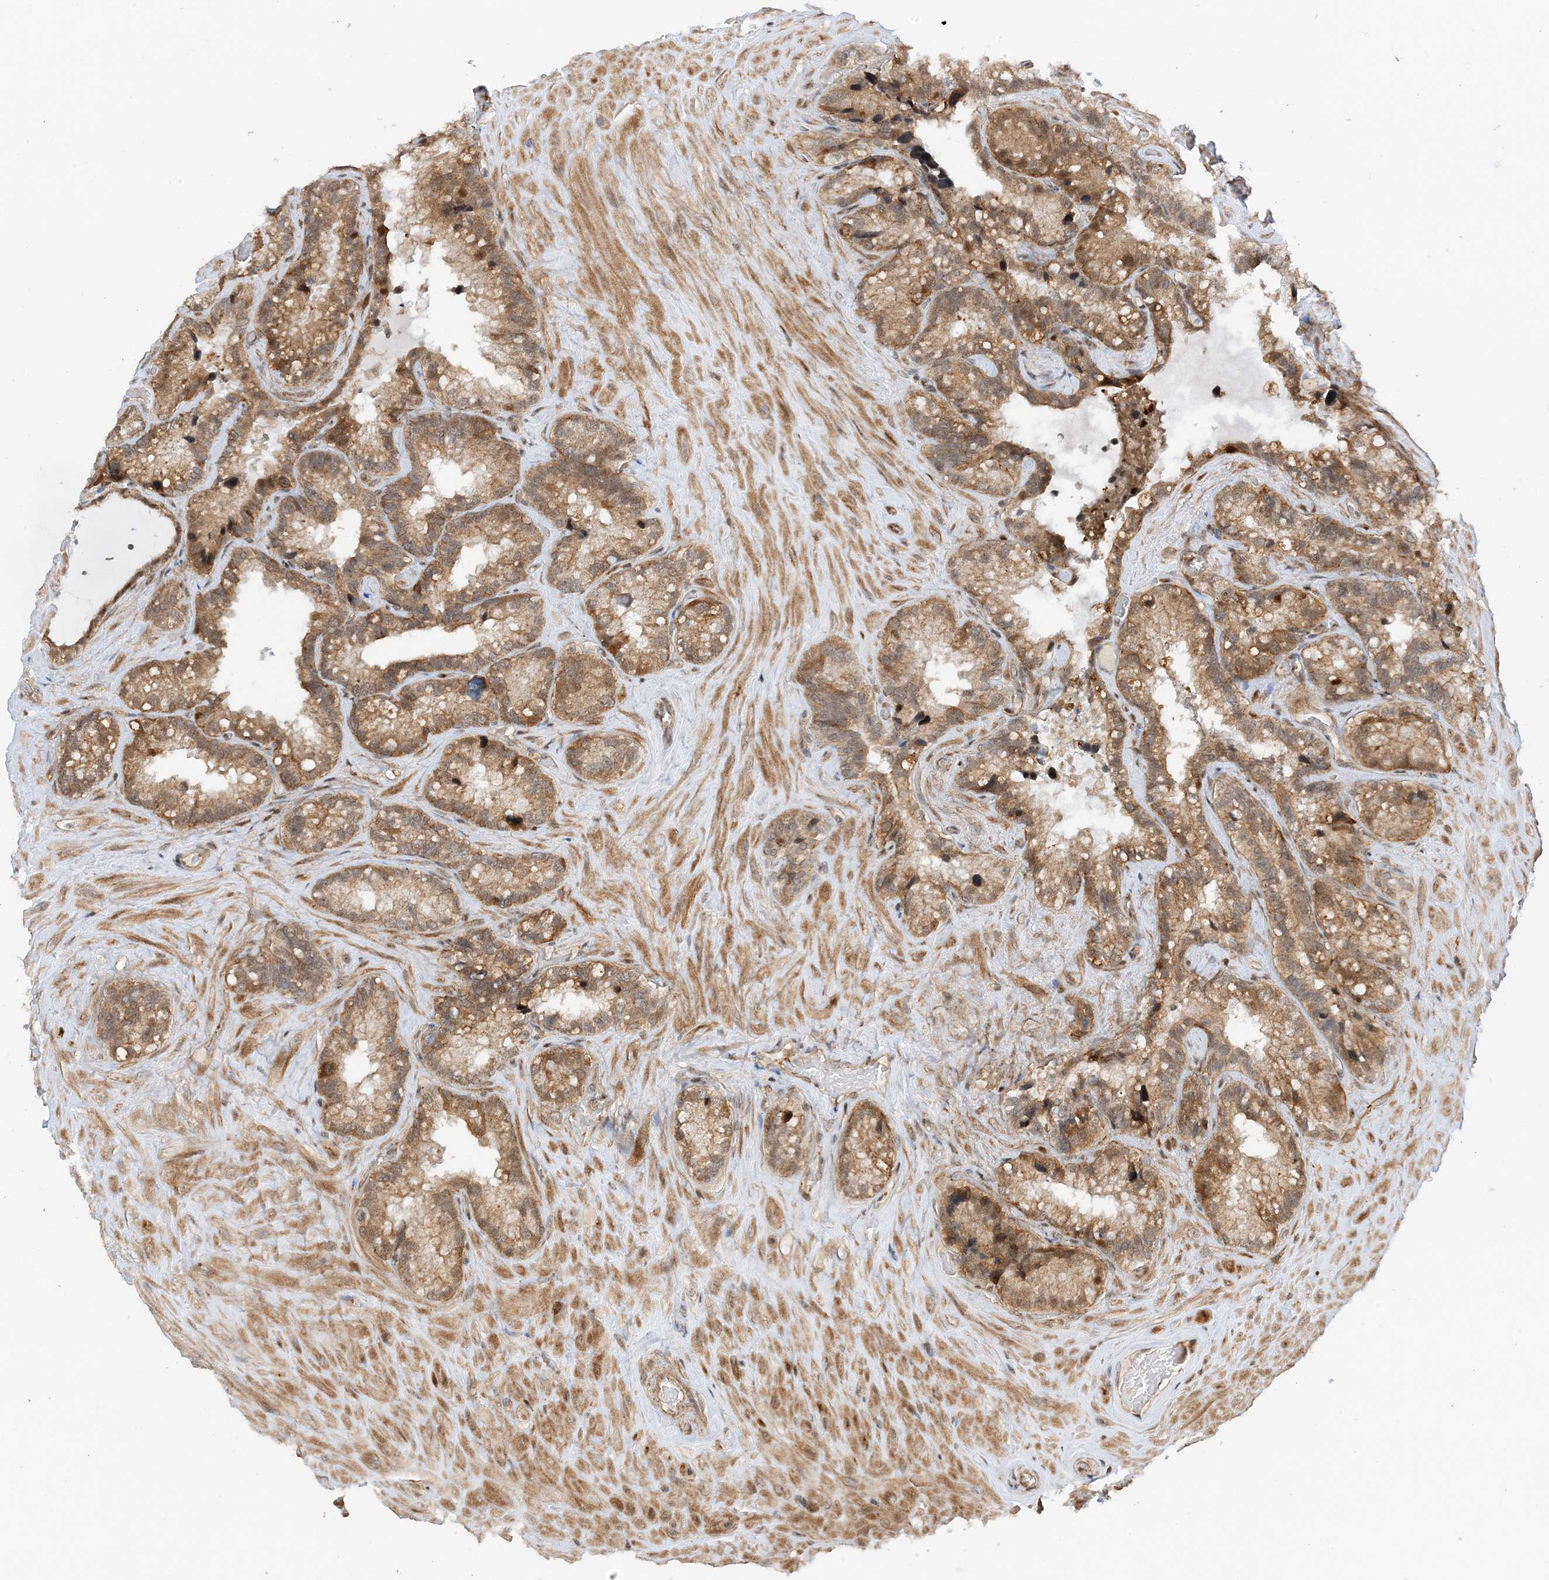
{"staining": {"intensity": "moderate", "quantity": ">75%", "location": "cytoplasmic/membranous"}, "tissue": "seminal vesicle", "cell_type": "Glandular cells", "image_type": "normal", "snomed": [{"axis": "morphology", "description": "Normal tissue, NOS"}, {"axis": "topography", "description": "Prostate"}, {"axis": "topography", "description": "Seminal veicle"}], "caption": "Immunohistochemistry (IHC) micrograph of unremarkable seminal vesicle: seminal vesicle stained using immunohistochemistry demonstrates medium levels of moderate protein expression localized specifically in the cytoplasmic/membranous of glandular cells, appearing as a cytoplasmic/membranous brown color.", "gene": "TATDN3", "patient": {"sex": "male", "age": 68}}